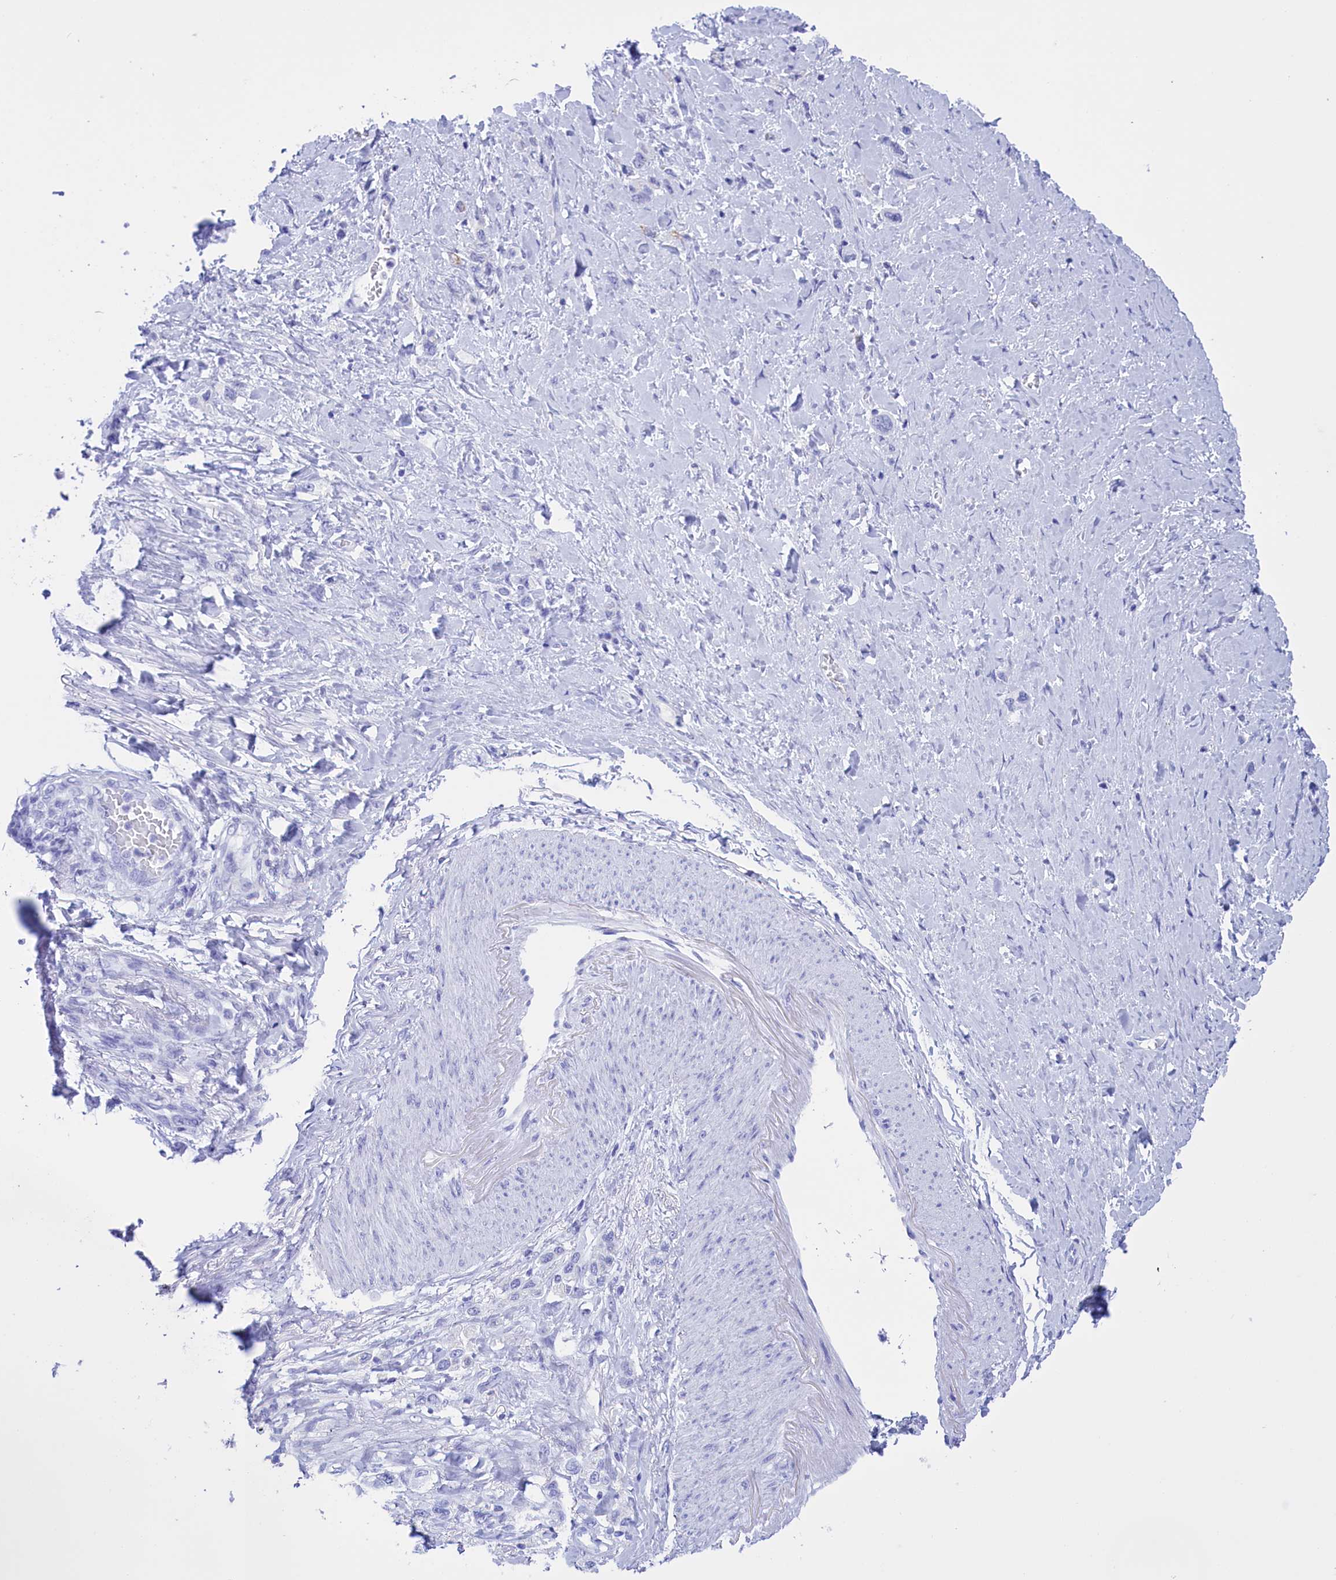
{"staining": {"intensity": "negative", "quantity": "none", "location": "none"}, "tissue": "stomach cancer", "cell_type": "Tumor cells", "image_type": "cancer", "snomed": [{"axis": "morphology", "description": "Adenocarcinoma, NOS"}, {"axis": "topography", "description": "Stomach"}], "caption": "IHC photomicrograph of human adenocarcinoma (stomach) stained for a protein (brown), which reveals no staining in tumor cells.", "gene": "BRI3", "patient": {"sex": "female", "age": 65}}